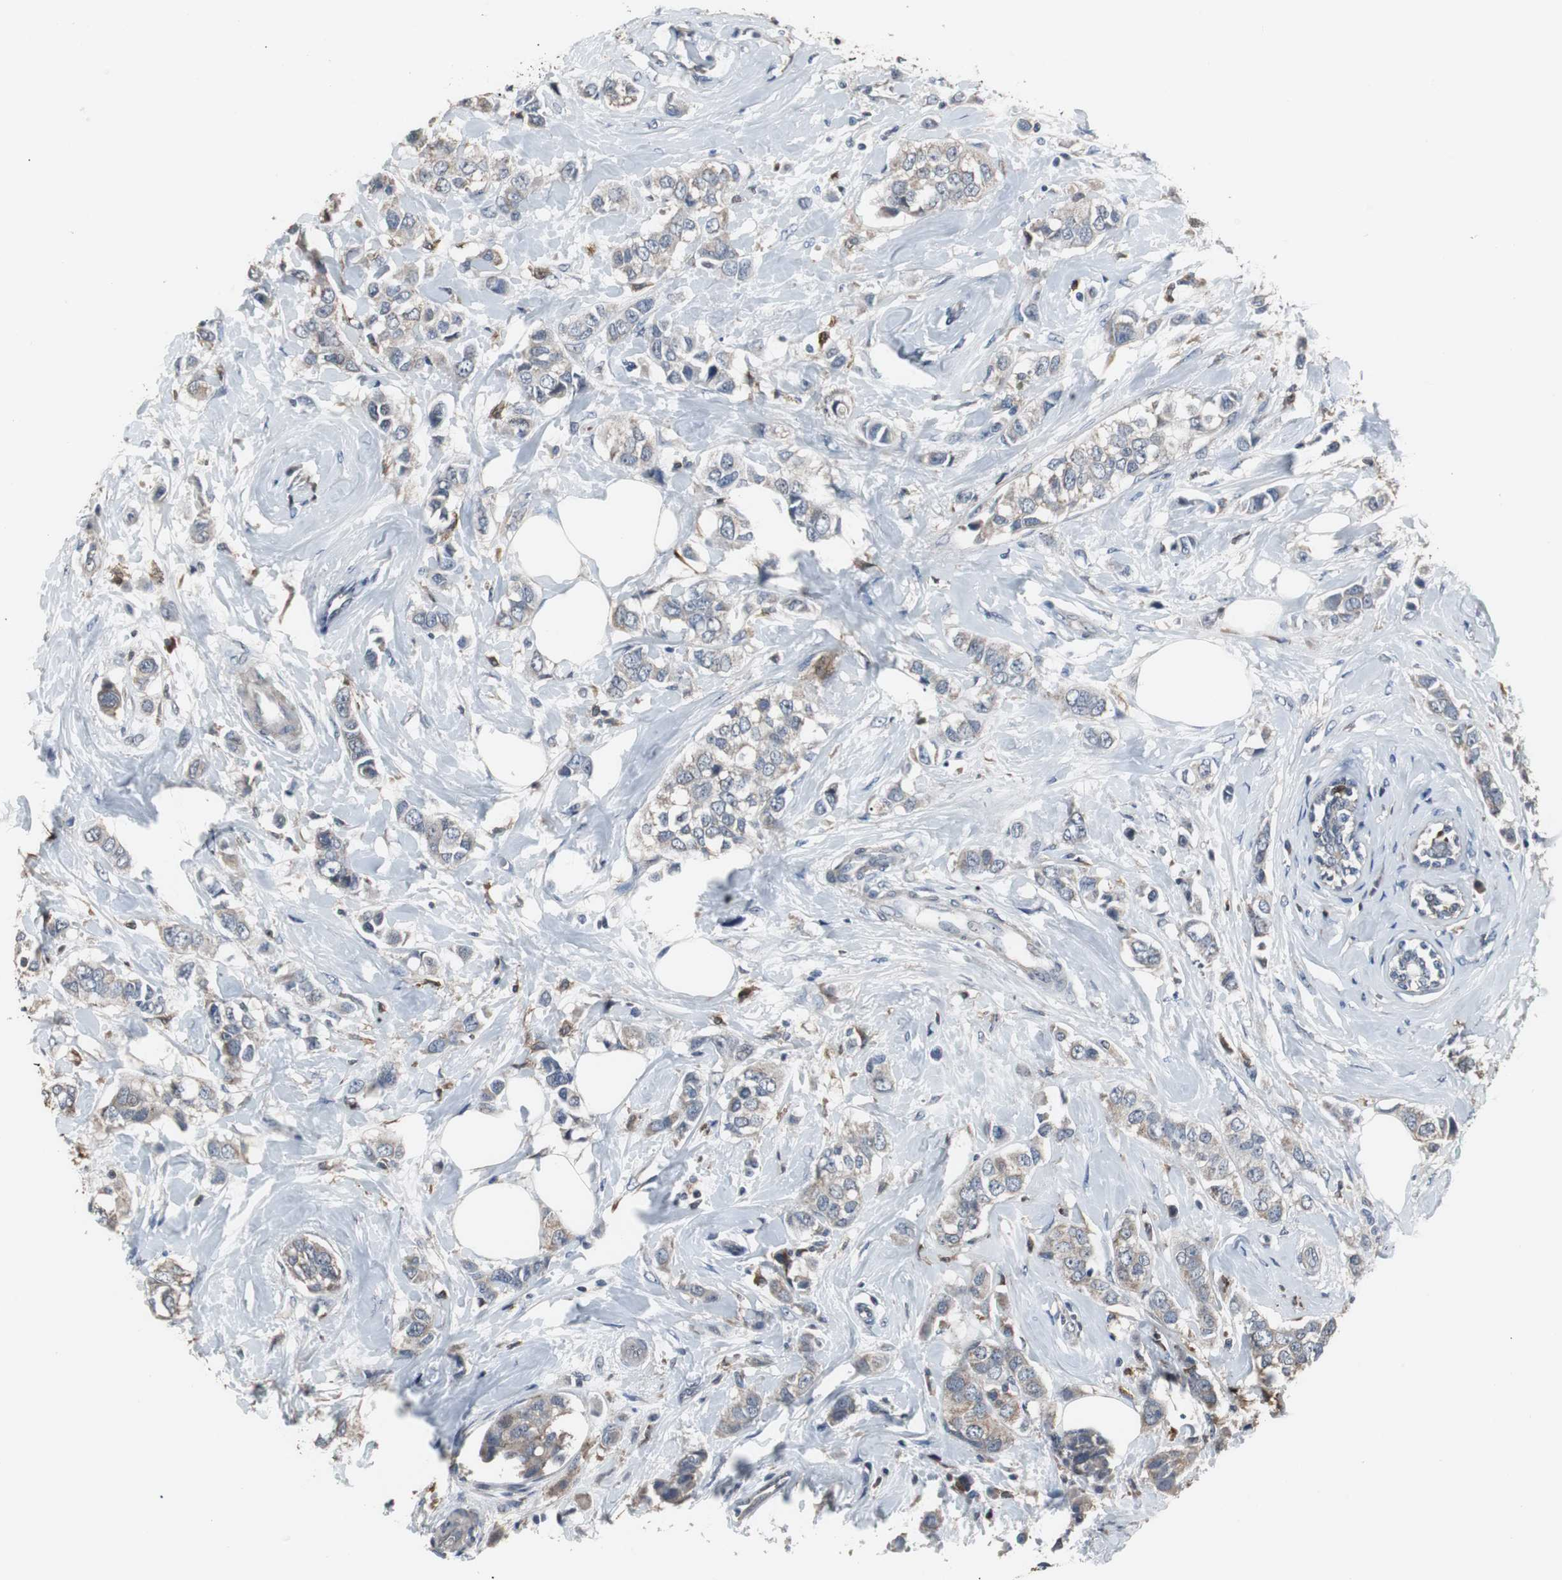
{"staining": {"intensity": "weak", "quantity": ">75%", "location": "cytoplasmic/membranous"}, "tissue": "breast cancer", "cell_type": "Tumor cells", "image_type": "cancer", "snomed": [{"axis": "morphology", "description": "Duct carcinoma"}, {"axis": "topography", "description": "Breast"}], "caption": "Approximately >75% of tumor cells in human invasive ductal carcinoma (breast) exhibit weak cytoplasmic/membranous protein positivity as visualized by brown immunohistochemical staining.", "gene": "NCF2", "patient": {"sex": "female", "age": 50}}